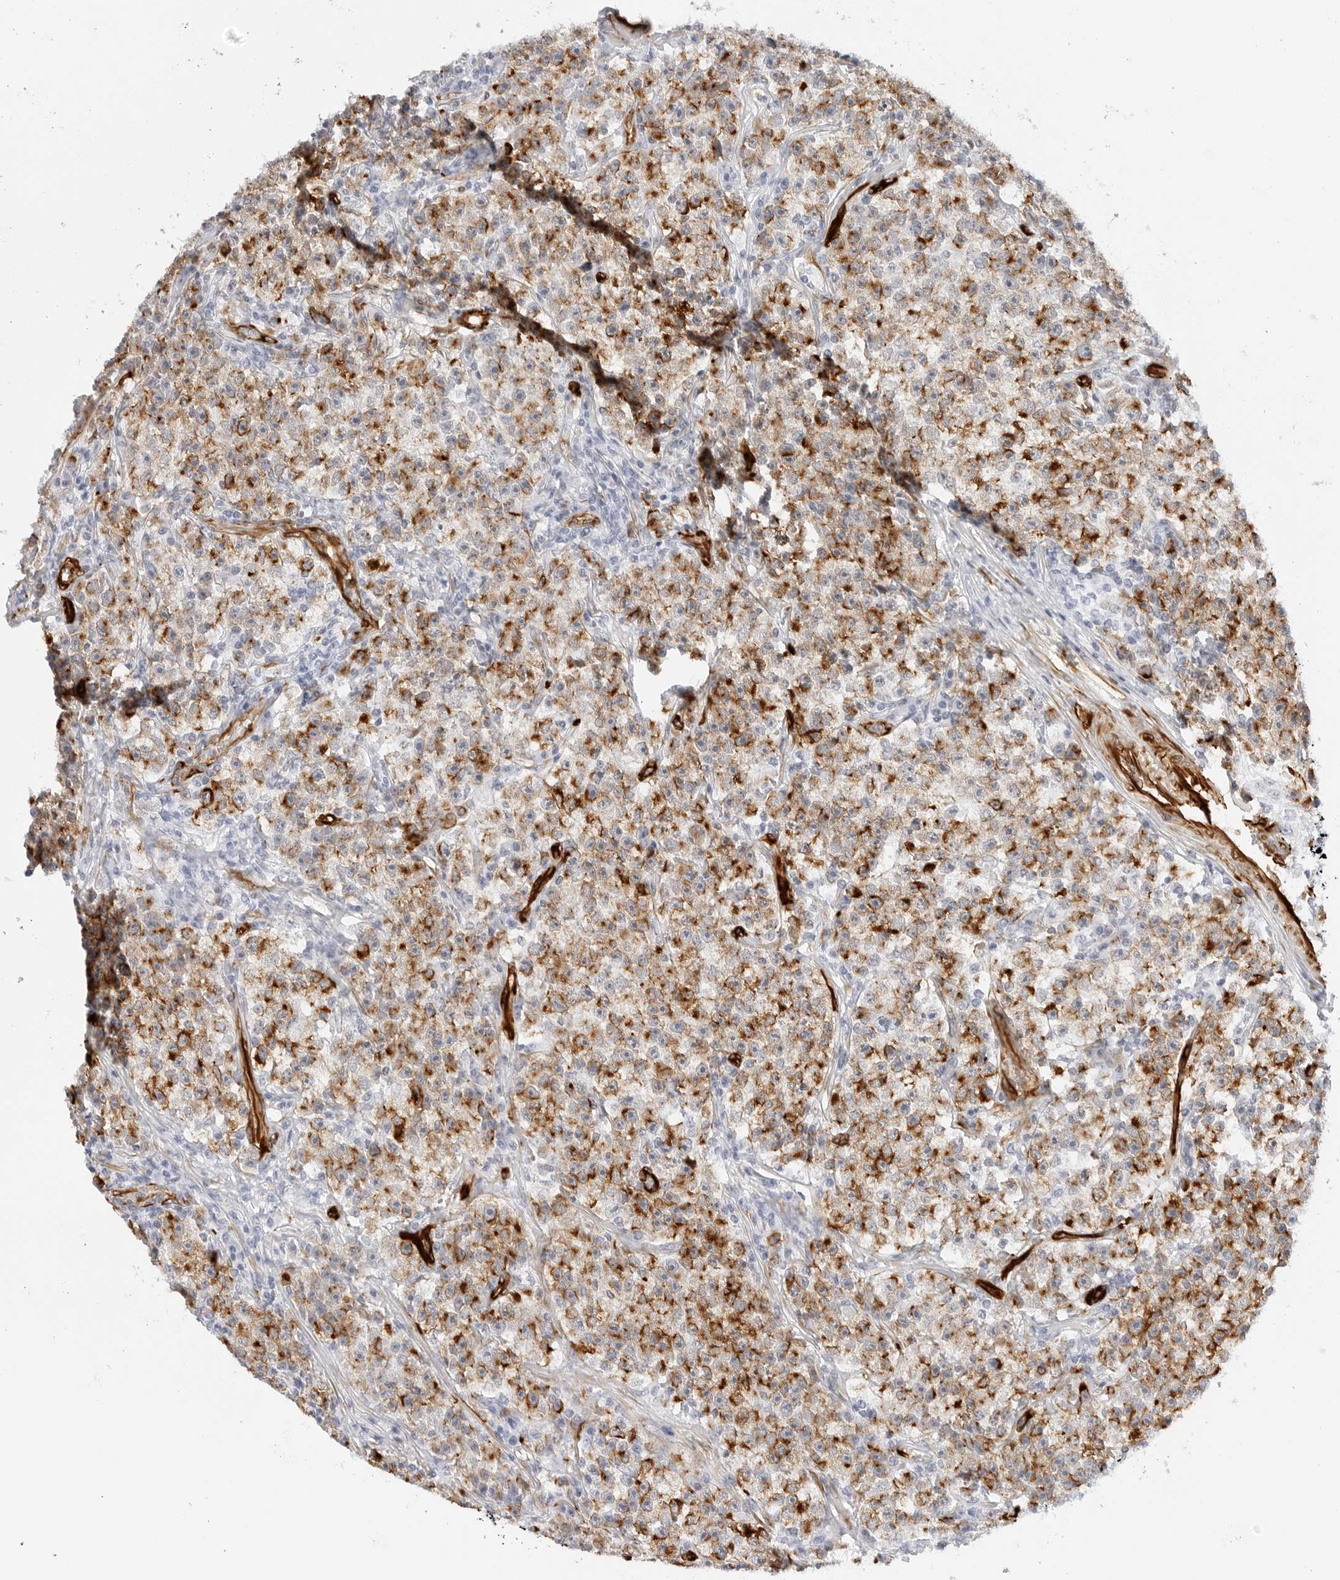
{"staining": {"intensity": "moderate", "quantity": ">75%", "location": "cytoplasmic/membranous"}, "tissue": "testis cancer", "cell_type": "Tumor cells", "image_type": "cancer", "snomed": [{"axis": "morphology", "description": "Seminoma, NOS"}, {"axis": "topography", "description": "Testis"}], "caption": "Immunohistochemical staining of human seminoma (testis) reveals moderate cytoplasmic/membranous protein positivity in about >75% of tumor cells. Nuclei are stained in blue.", "gene": "NES", "patient": {"sex": "male", "age": 22}}